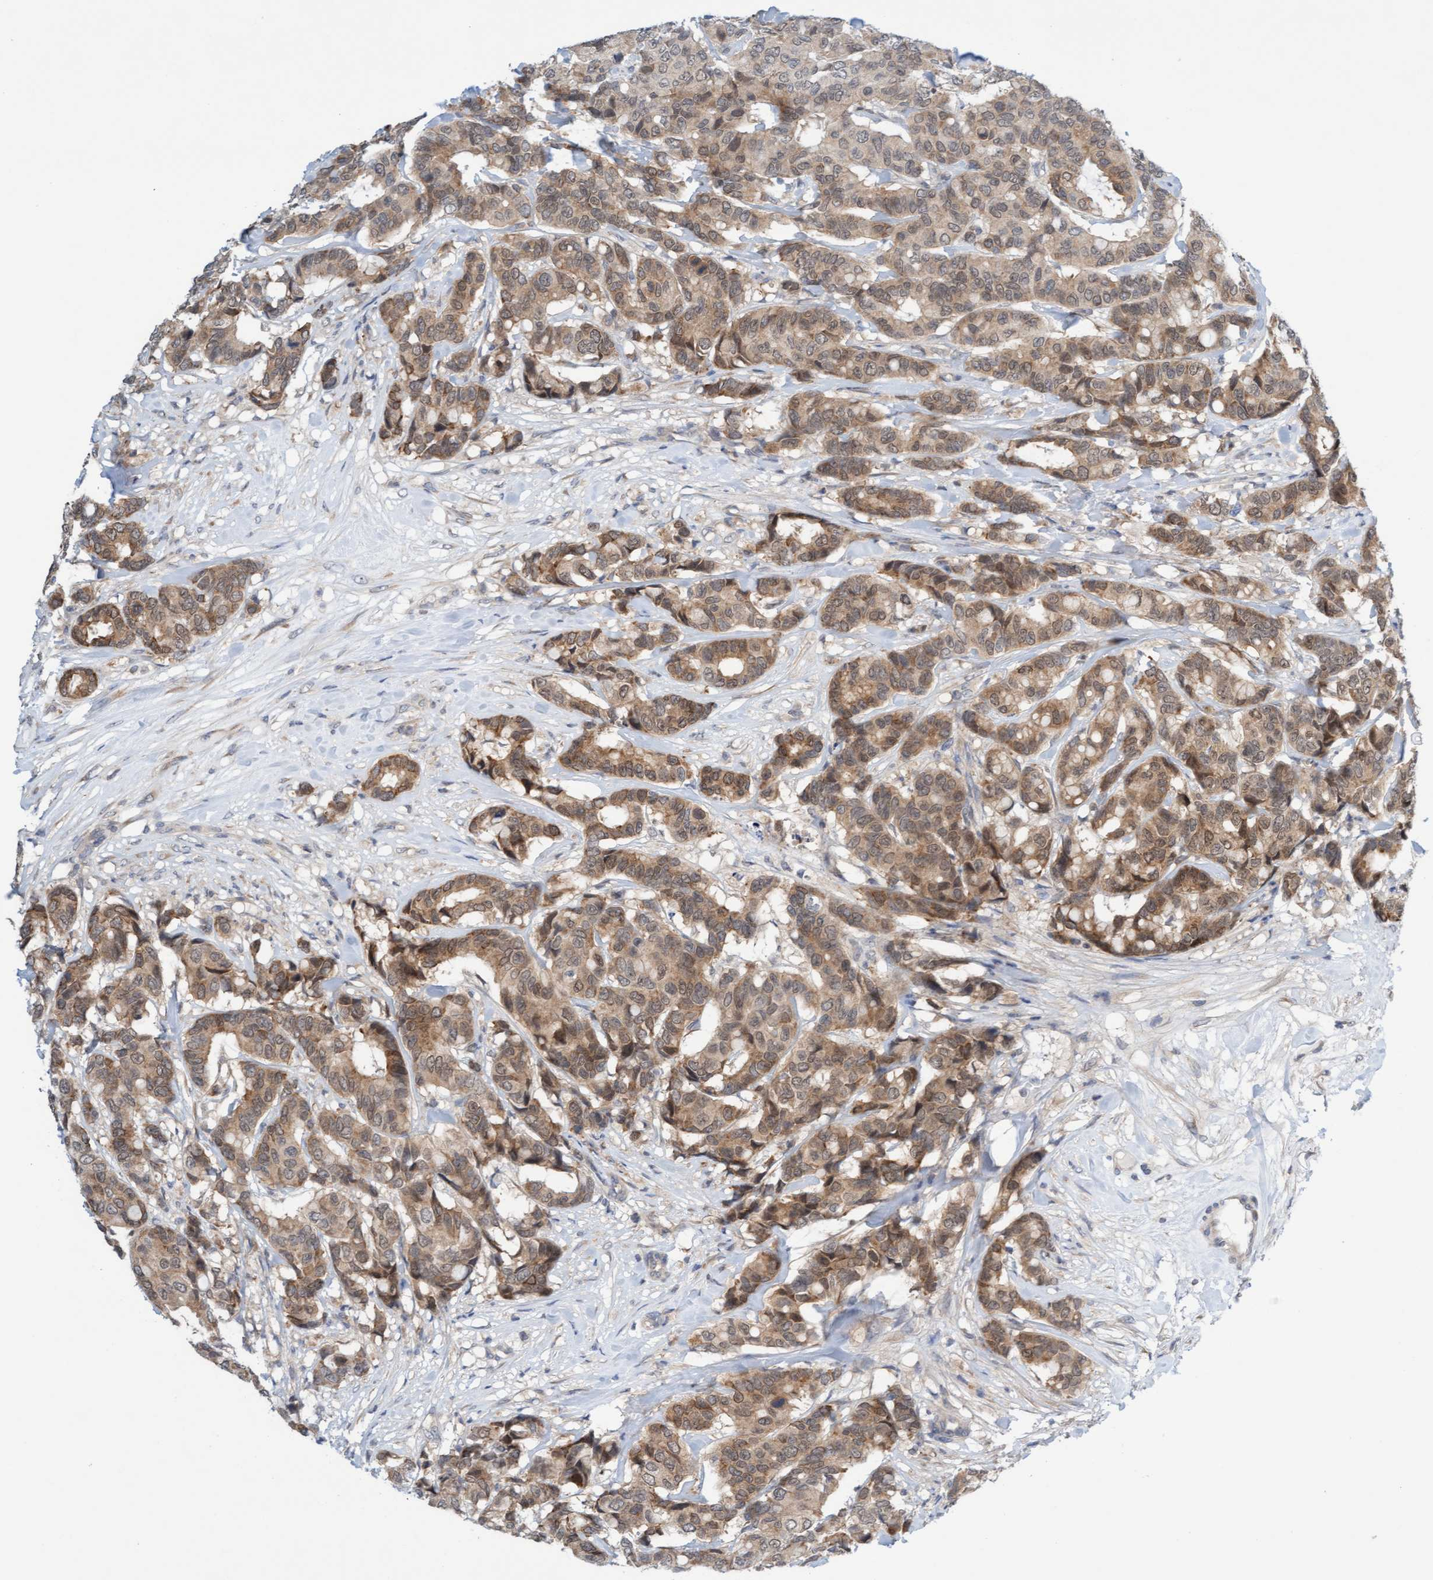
{"staining": {"intensity": "moderate", "quantity": ">75%", "location": "cytoplasmic/membranous"}, "tissue": "breast cancer", "cell_type": "Tumor cells", "image_type": "cancer", "snomed": [{"axis": "morphology", "description": "Duct carcinoma"}, {"axis": "topography", "description": "Breast"}], "caption": "Protein analysis of invasive ductal carcinoma (breast) tissue reveals moderate cytoplasmic/membranous positivity in about >75% of tumor cells.", "gene": "AMZ2", "patient": {"sex": "female", "age": 87}}